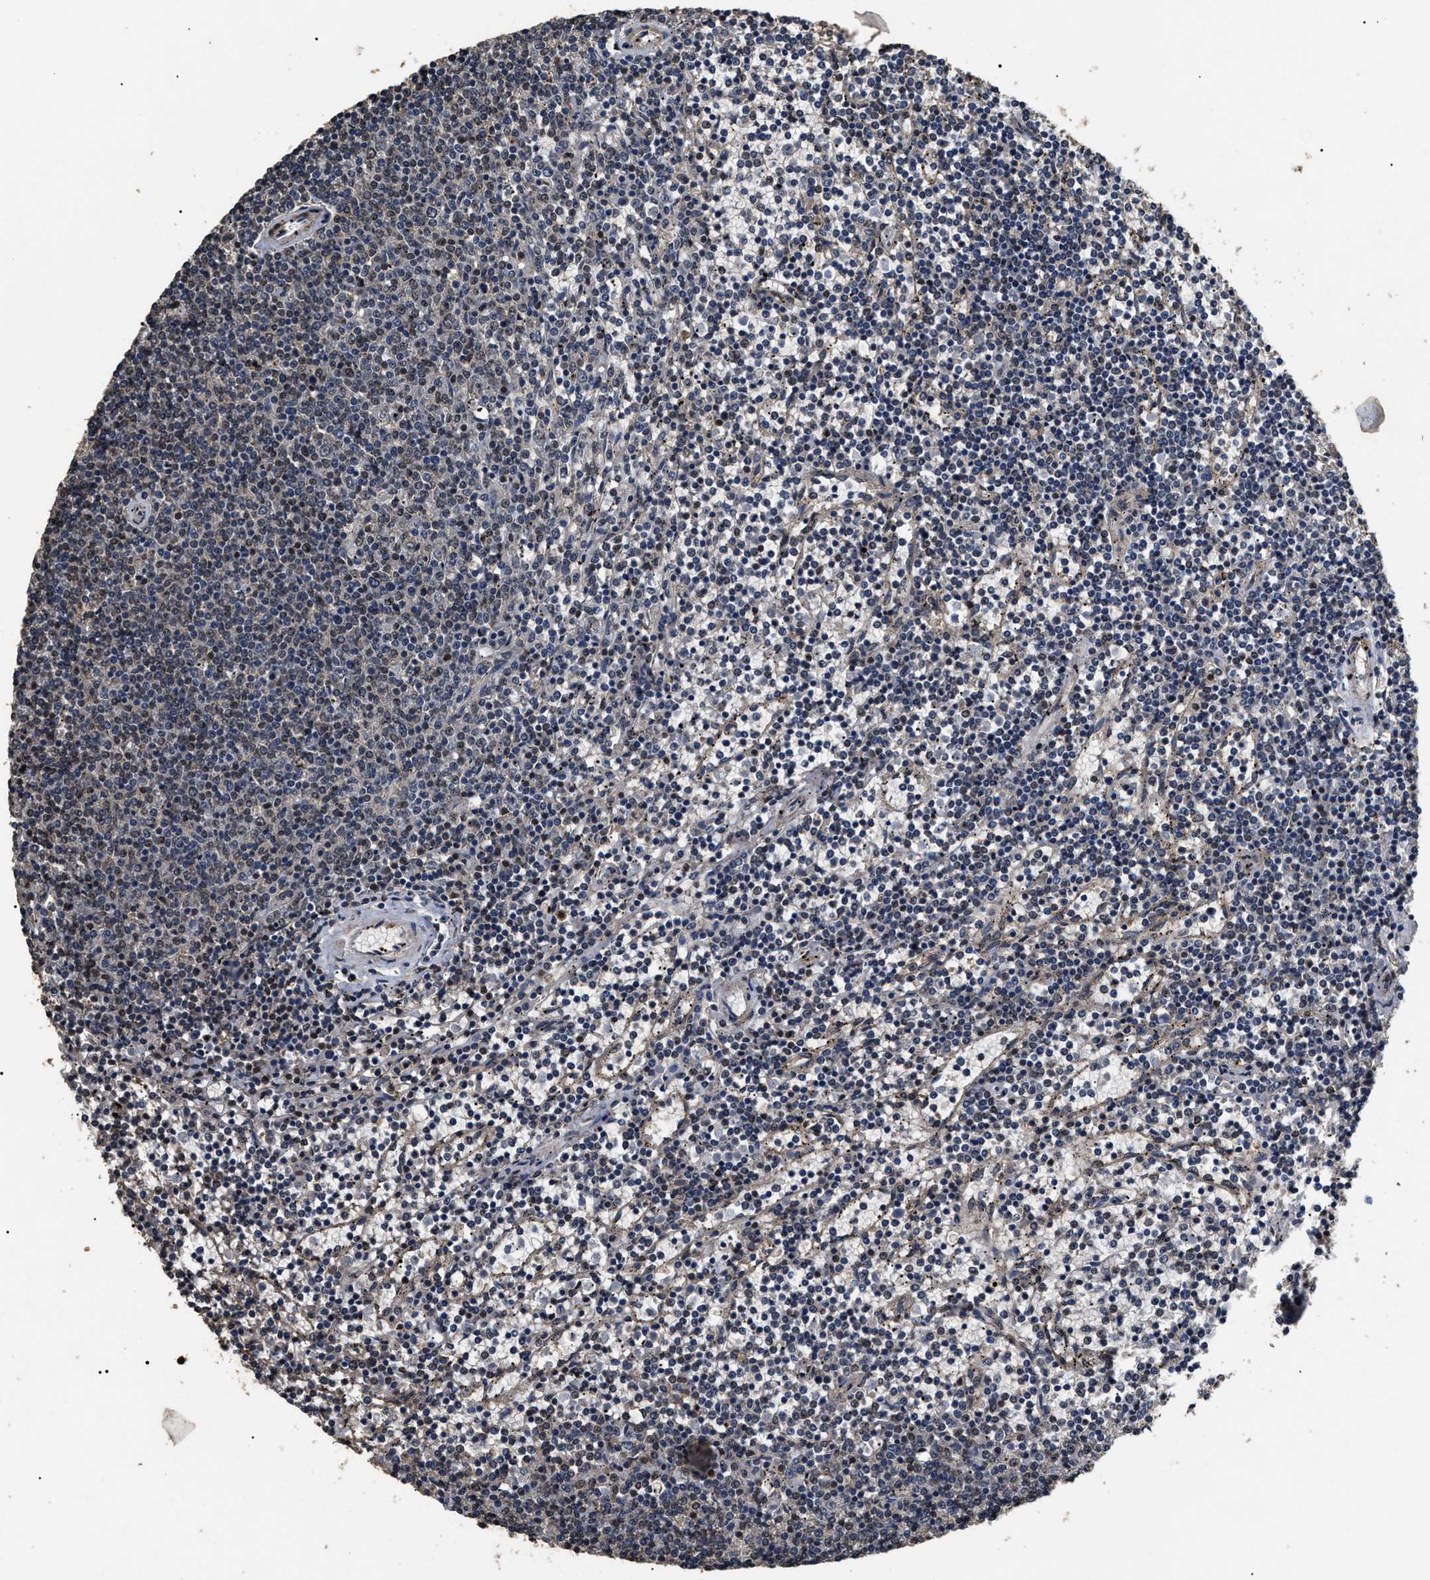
{"staining": {"intensity": "weak", "quantity": "<25%", "location": "nuclear"}, "tissue": "lymphoma", "cell_type": "Tumor cells", "image_type": "cancer", "snomed": [{"axis": "morphology", "description": "Malignant lymphoma, non-Hodgkin's type, Low grade"}, {"axis": "topography", "description": "Spleen"}], "caption": "DAB (3,3'-diaminobenzidine) immunohistochemical staining of human malignant lymphoma, non-Hodgkin's type (low-grade) demonstrates no significant positivity in tumor cells. (Immunohistochemistry (ihc), brightfield microscopy, high magnification).", "gene": "ANP32E", "patient": {"sex": "female", "age": 50}}